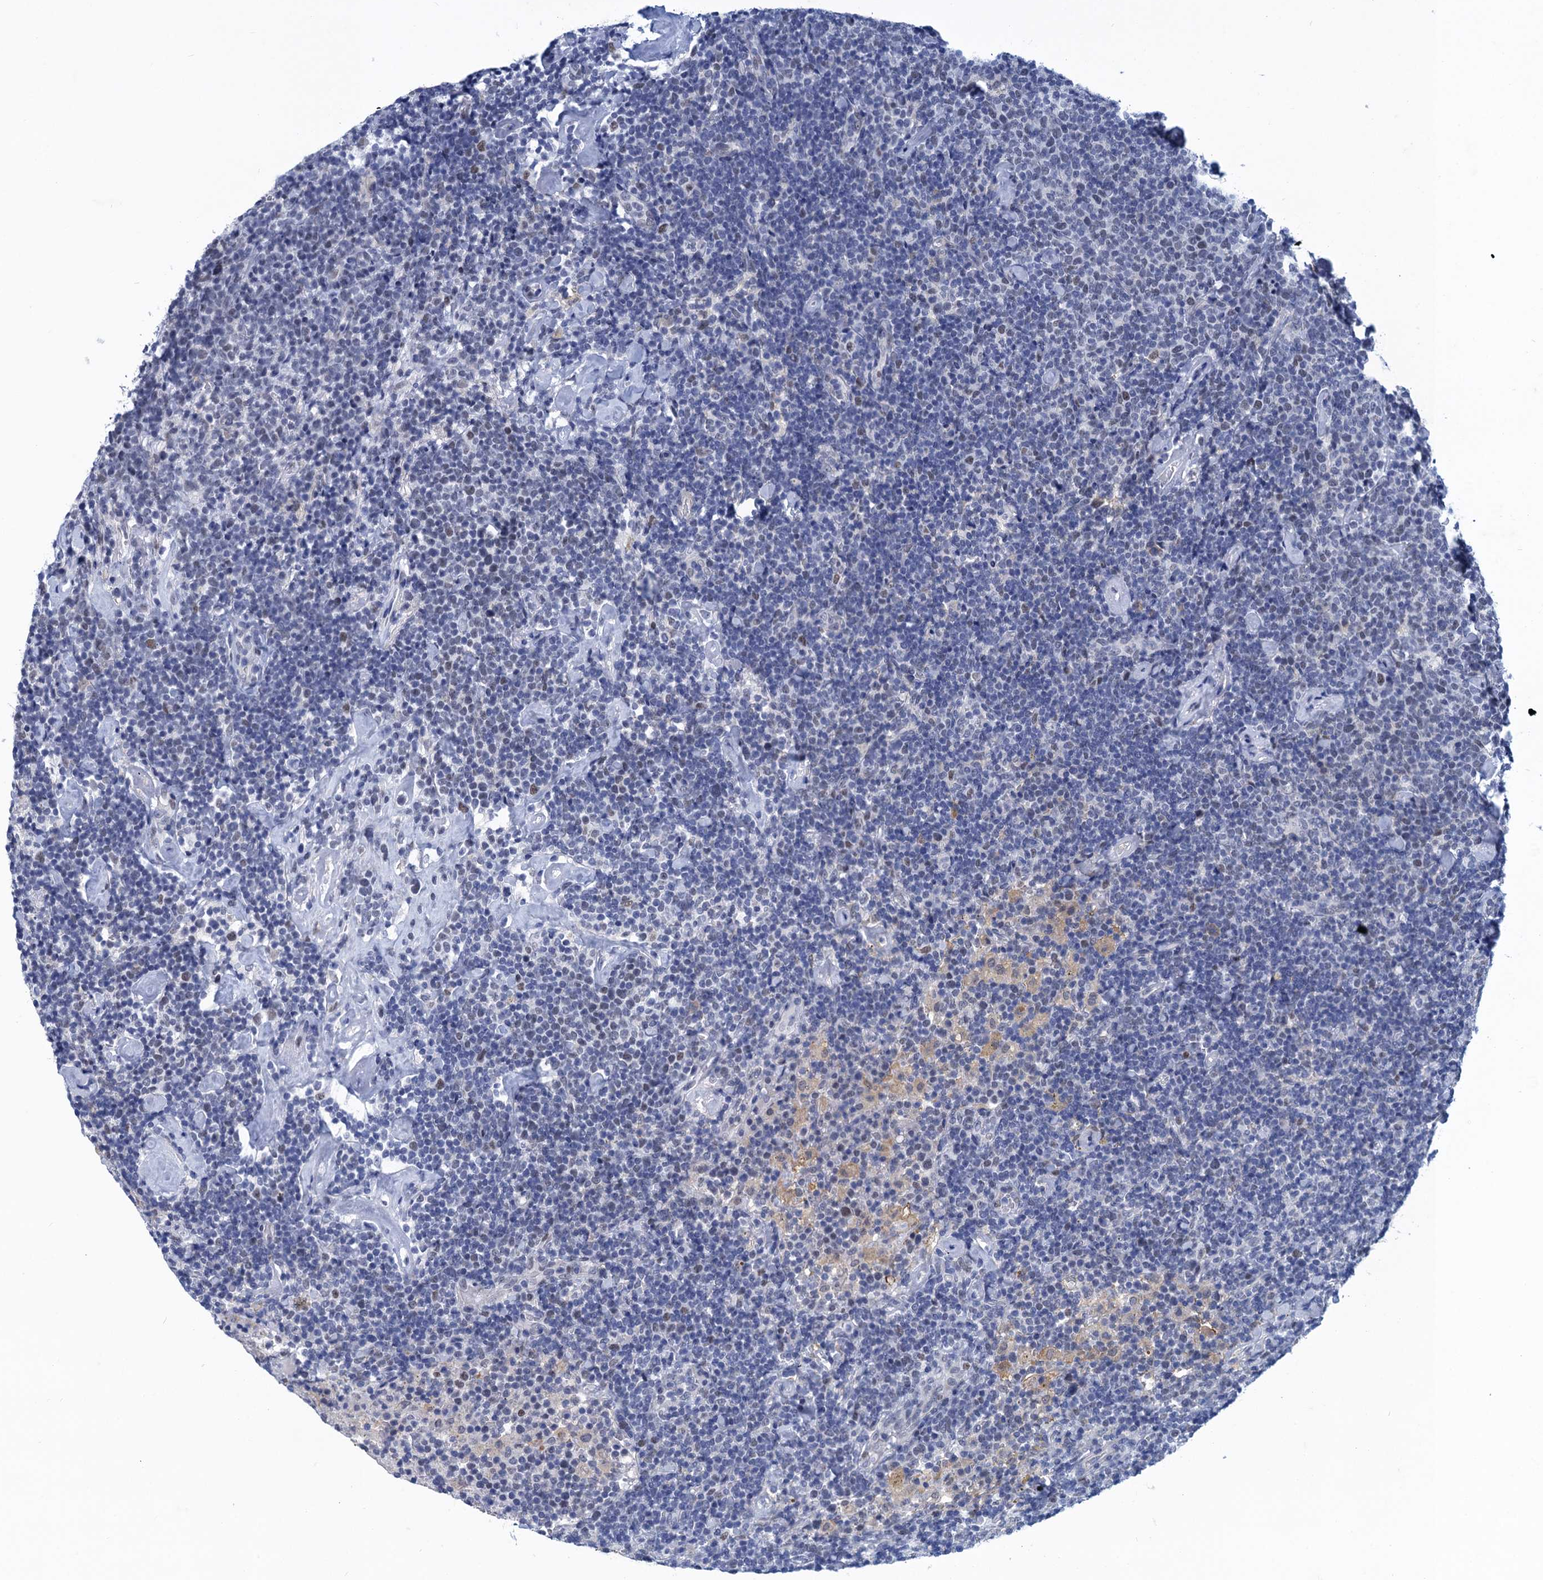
{"staining": {"intensity": "weak", "quantity": "<25%", "location": "nuclear"}, "tissue": "lymphoma", "cell_type": "Tumor cells", "image_type": "cancer", "snomed": [{"axis": "morphology", "description": "Malignant lymphoma, non-Hodgkin's type, High grade"}, {"axis": "topography", "description": "Lymph node"}], "caption": "Tumor cells show no significant expression in malignant lymphoma, non-Hodgkin's type (high-grade). Brightfield microscopy of immunohistochemistry (IHC) stained with DAB (brown) and hematoxylin (blue), captured at high magnification.", "gene": "GINS3", "patient": {"sex": "male", "age": 61}}